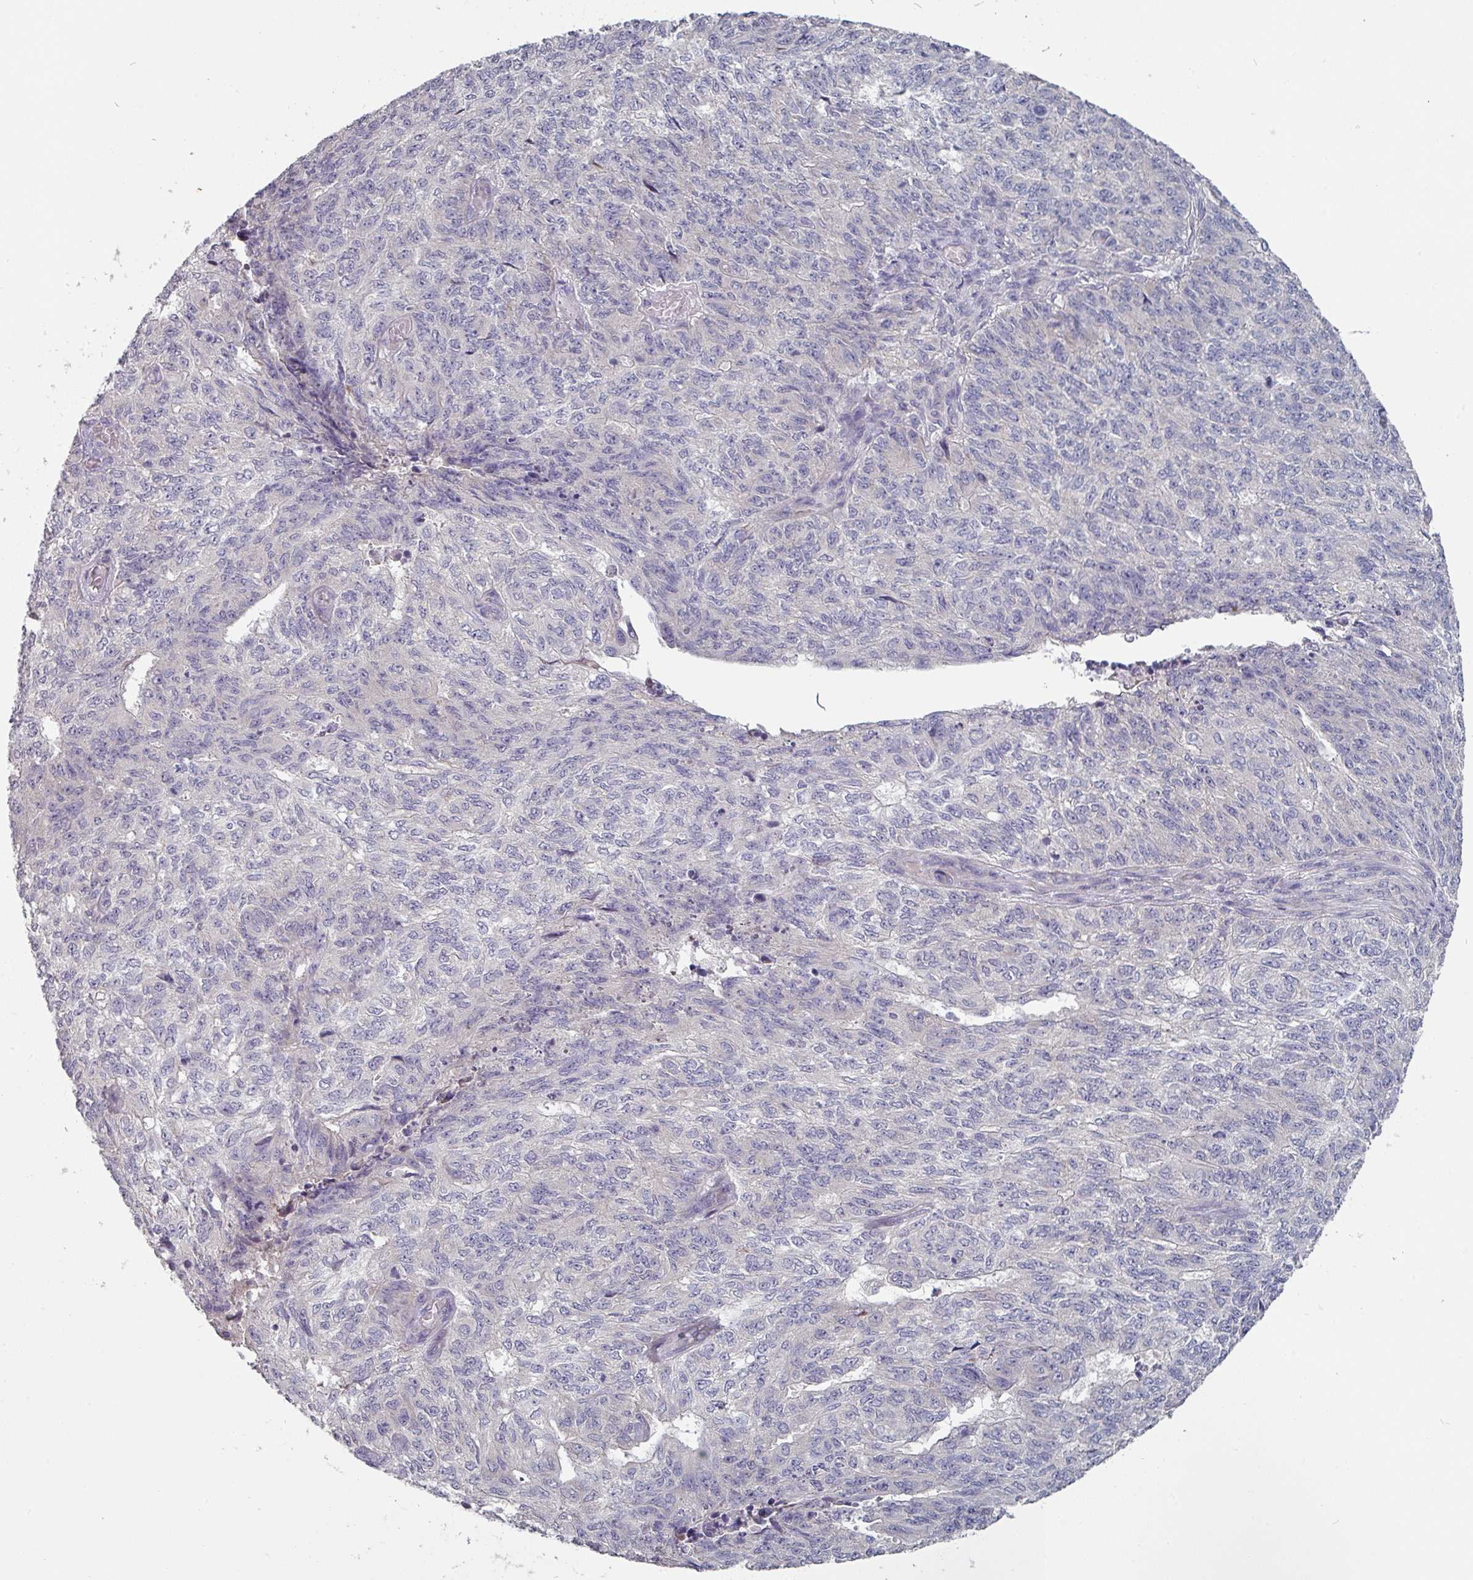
{"staining": {"intensity": "negative", "quantity": "none", "location": "none"}, "tissue": "endometrial cancer", "cell_type": "Tumor cells", "image_type": "cancer", "snomed": [{"axis": "morphology", "description": "Adenocarcinoma, NOS"}, {"axis": "topography", "description": "Endometrium"}], "caption": "Tumor cells show no significant staining in endometrial cancer (adenocarcinoma).", "gene": "PRAMEF8", "patient": {"sex": "female", "age": 32}}